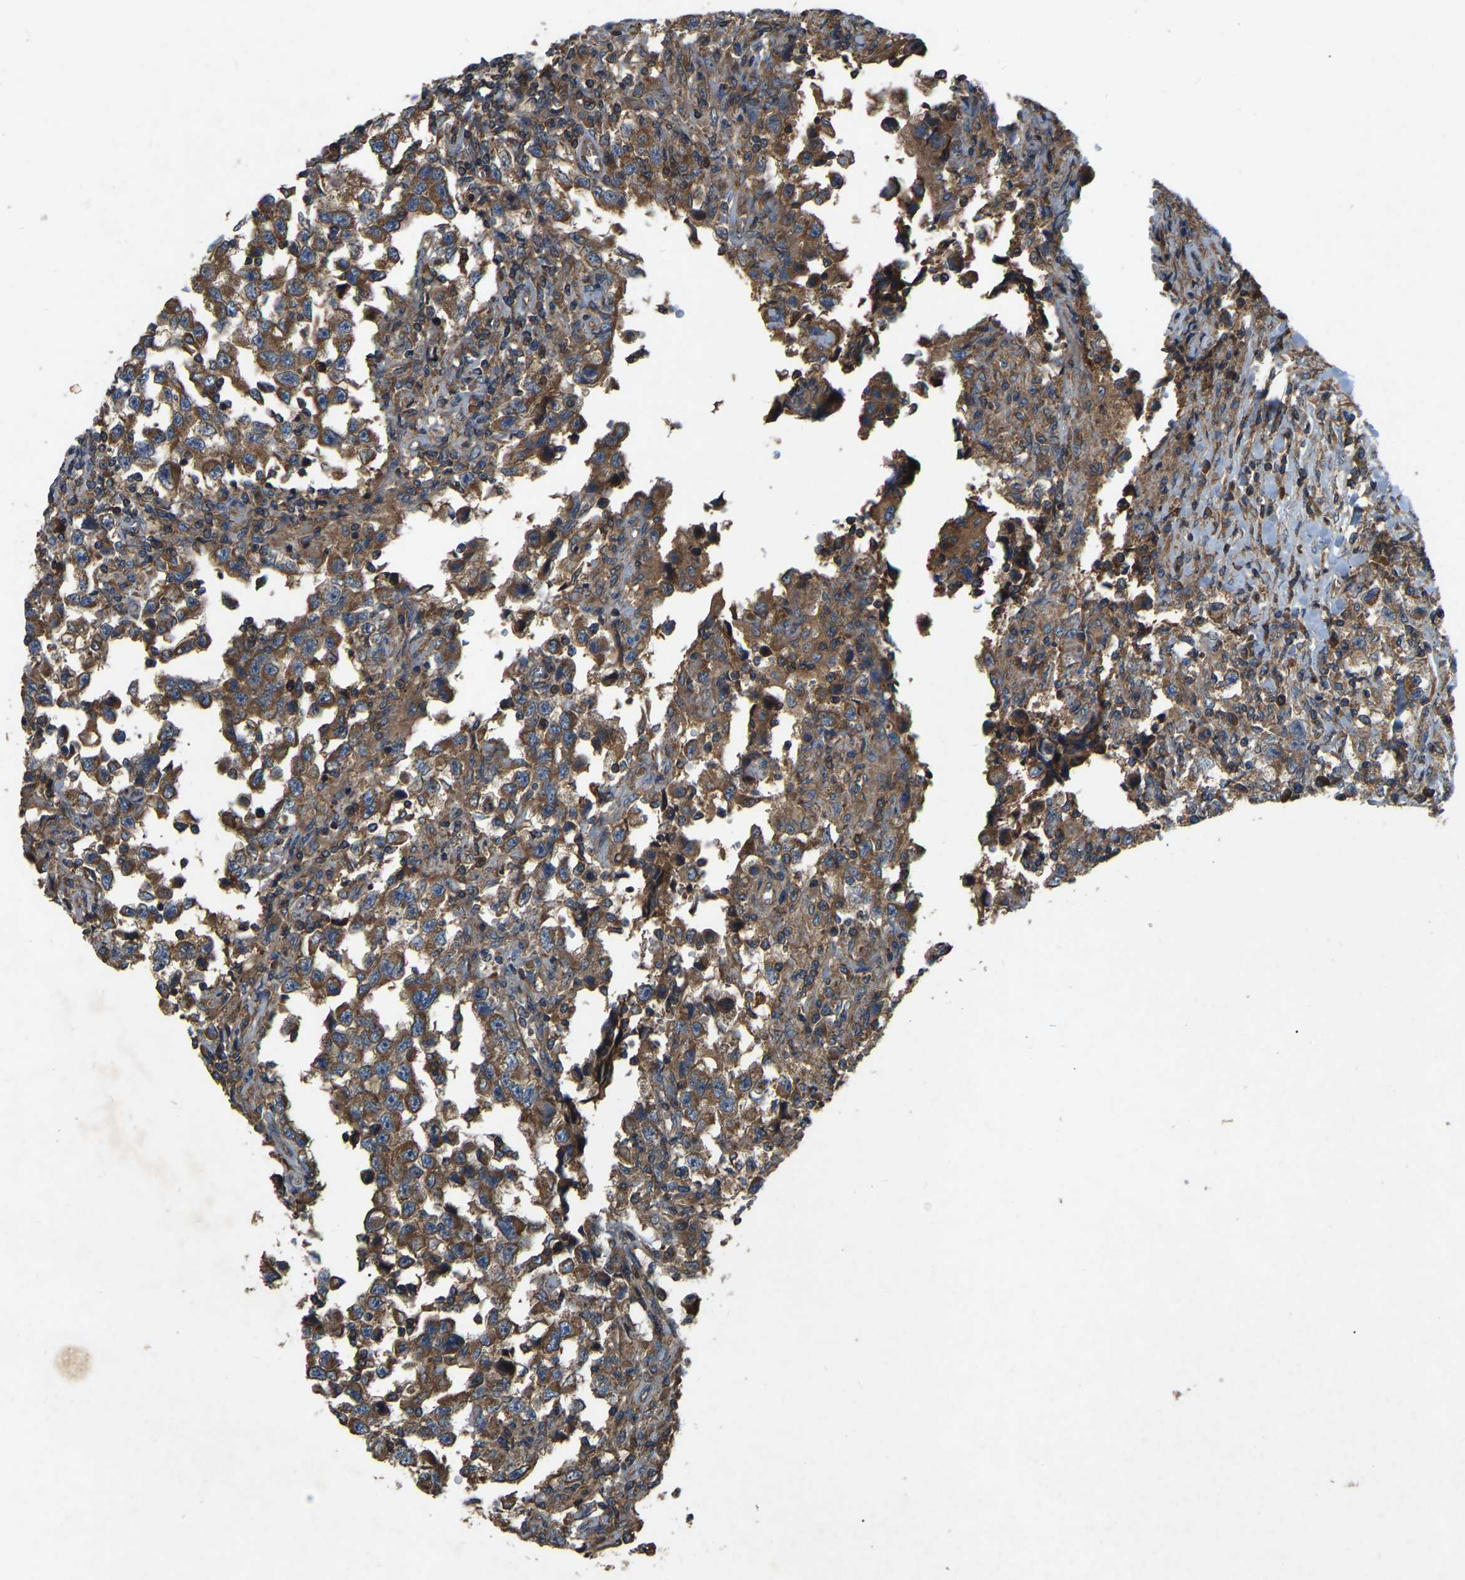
{"staining": {"intensity": "moderate", "quantity": ">75%", "location": "cytoplasmic/membranous"}, "tissue": "testis cancer", "cell_type": "Tumor cells", "image_type": "cancer", "snomed": [{"axis": "morphology", "description": "Carcinoma, Embryonal, NOS"}, {"axis": "topography", "description": "Testis"}], "caption": "Moderate cytoplasmic/membranous expression for a protein is appreciated in about >75% of tumor cells of testis cancer using immunohistochemistry.", "gene": "SAMD9L", "patient": {"sex": "male", "age": 21}}